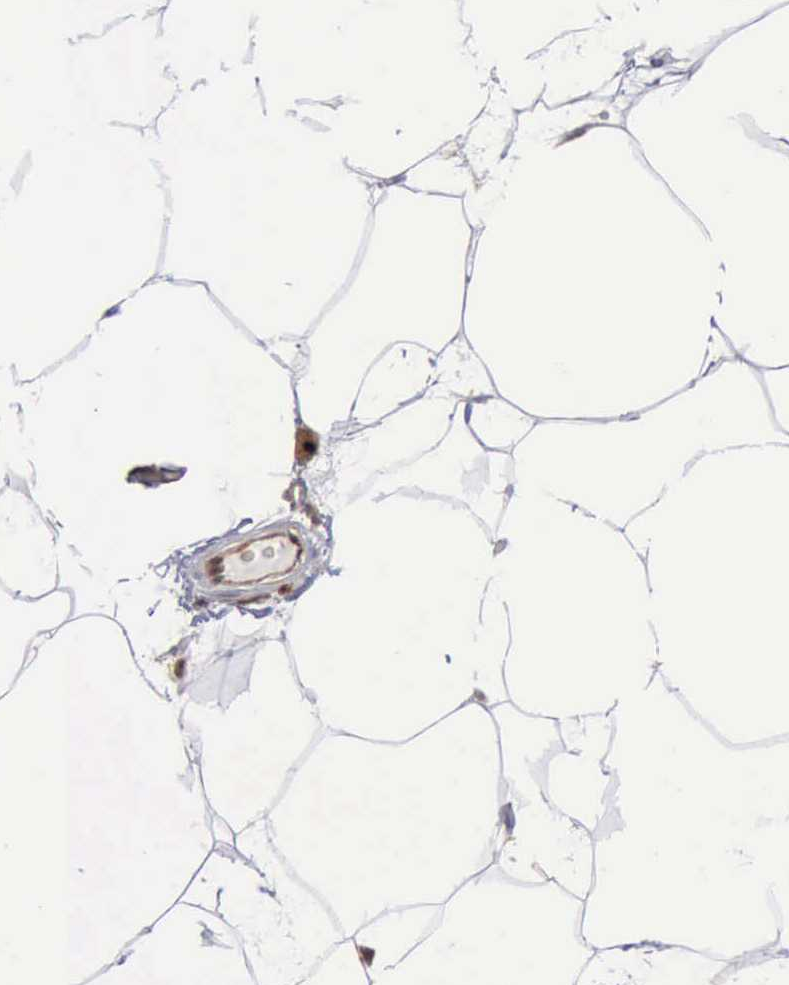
{"staining": {"intensity": "weak", "quantity": "<25%", "location": "cytoplasmic/membranous"}, "tissue": "adipose tissue", "cell_type": "Adipocytes", "image_type": "normal", "snomed": [{"axis": "morphology", "description": "Normal tissue, NOS"}, {"axis": "topography", "description": "Adipose tissue"}], "caption": "Immunohistochemistry (IHC) image of normal human adipose tissue stained for a protein (brown), which shows no expression in adipocytes.", "gene": "PDCD4", "patient": {"sex": "female", "age": 57}}